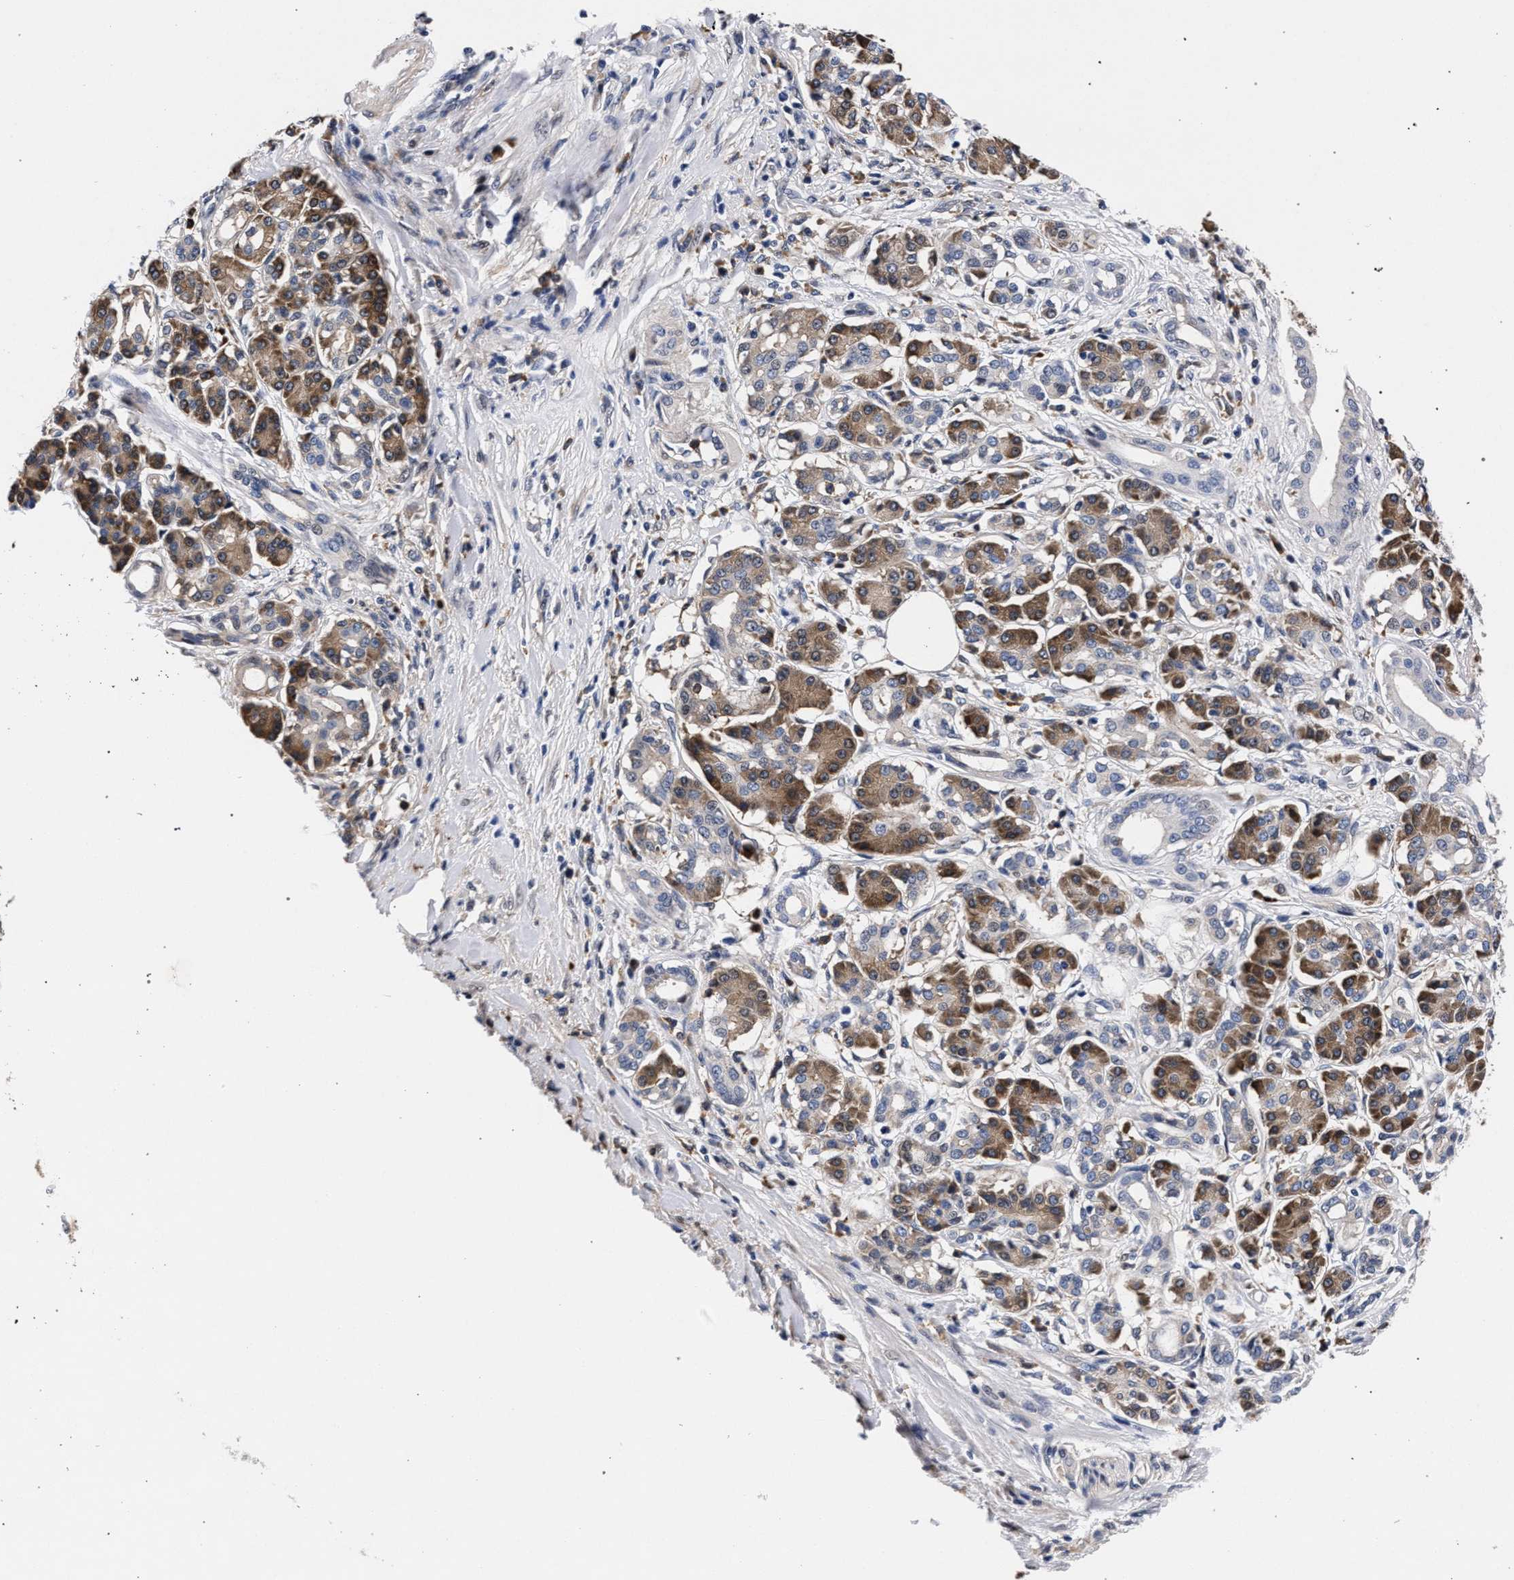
{"staining": {"intensity": "moderate", "quantity": "25%-75%", "location": "cytoplasmic/membranous"}, "tissue": "pancreatic cancer", "cell_type": "Tumor cells", "image_type": "cancer", "snomed": [{"axis": "morphology", "description": "Adenocarcinoma, NOS"}, {"axis": "topography", "description": "Pancreas"}], "caption": "Protein expression by IHC demonstrates moderate cytoplasmic/membranous staining in approximately 25%-75% of tumor cells in pancreatic cancer (adenocarcinoma).", "gene": "ZNF462", "patient": {"sex": "female", "age": 56}}